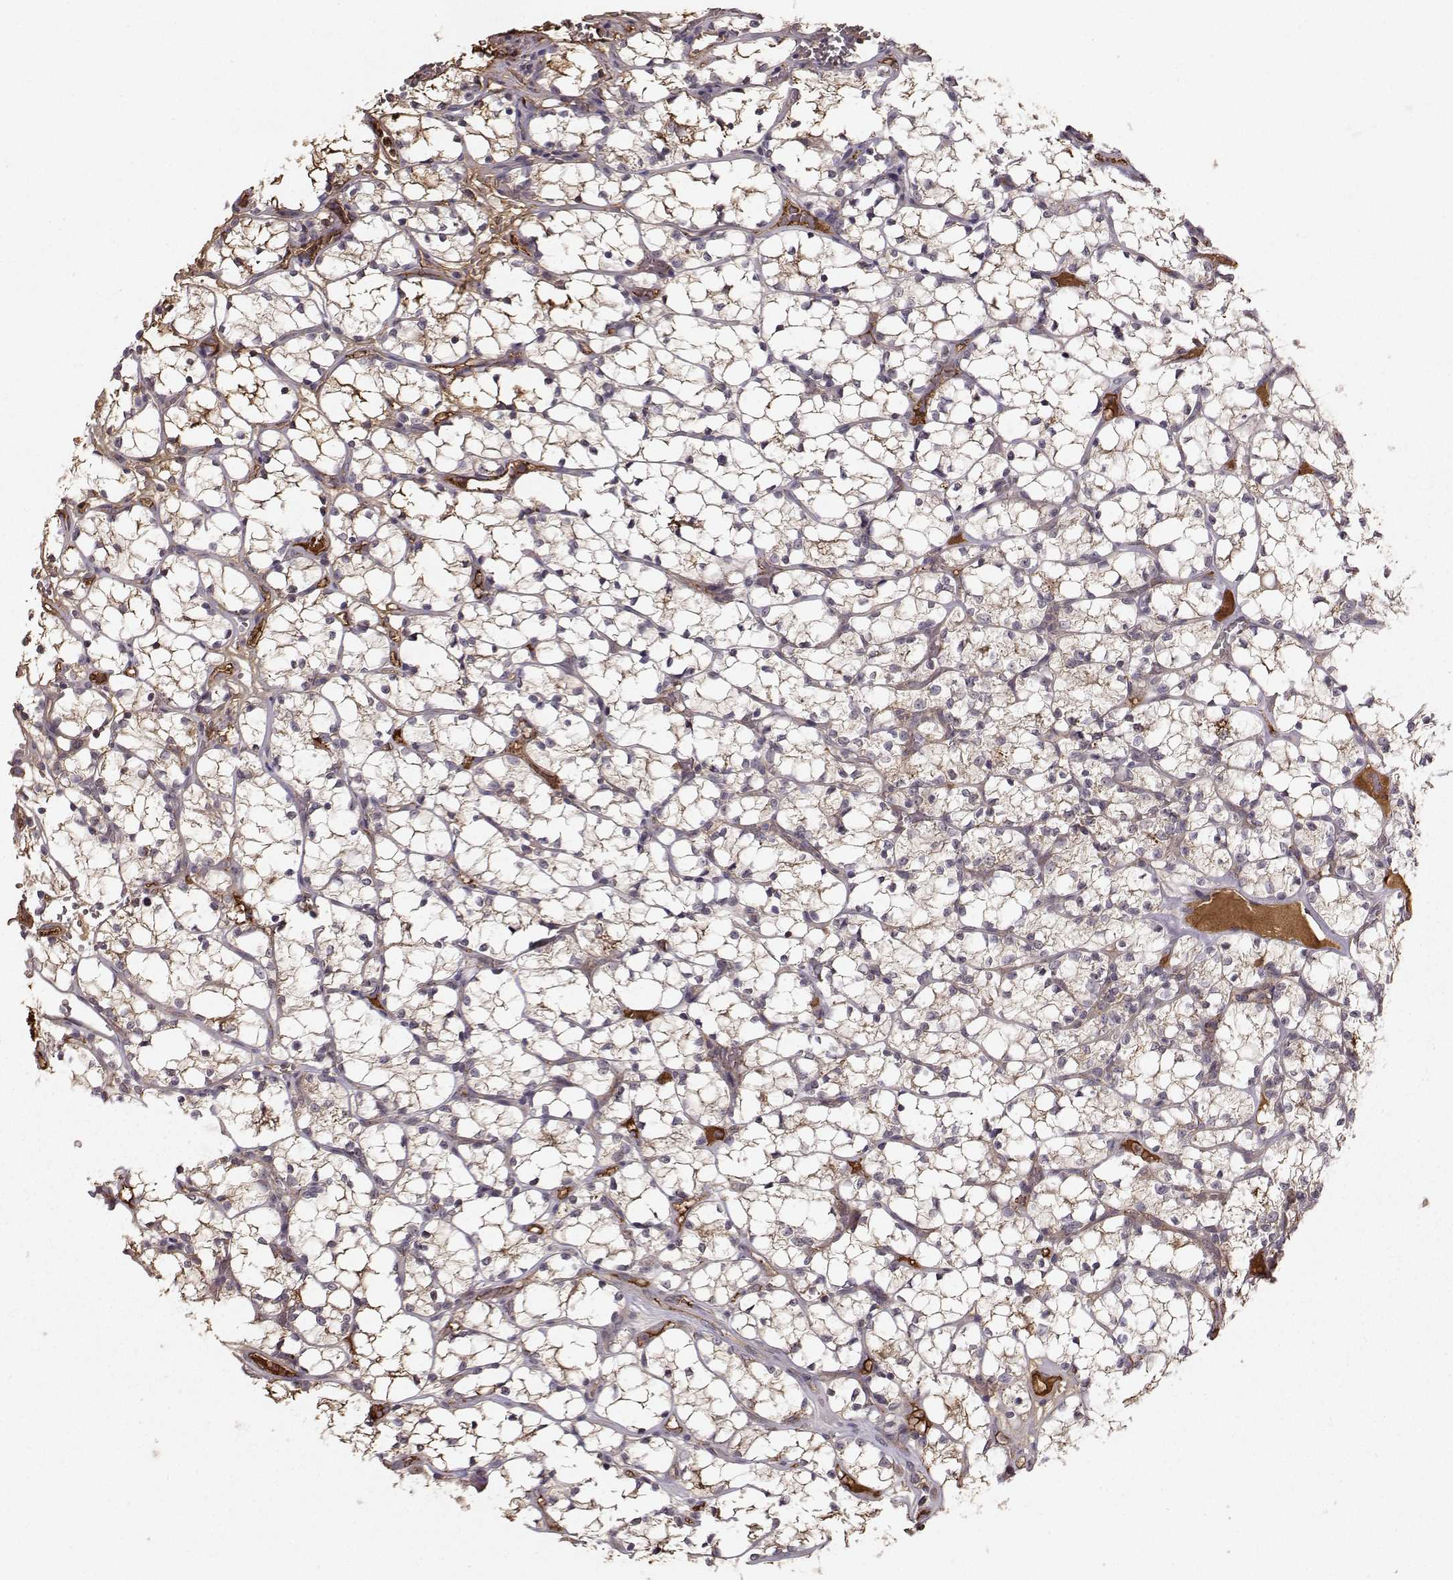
{"staining": {"intensity": "negative", "quantity": "none", "location": "none"}, "tissue": "renal cancer", "cell_type": "Tumor cells", "image_type": "cancer", "snomed": [{"axis": "morphology", "description": "Adenocarcinoma, NOS"}, {"axis": "topography", "description": "Kidney"}], "caption": "IHC micrograph of neoplastic tissue: renal adenocarcinoma stained with DAB reveals no significant protein positivity in tumor cells. (DAB (3,3'-diaminobenzidine) immunohistochemistry with hematoxylin counter stain).", "gene": "WNT6", "patient": {"sex": "female", "age": 69}}